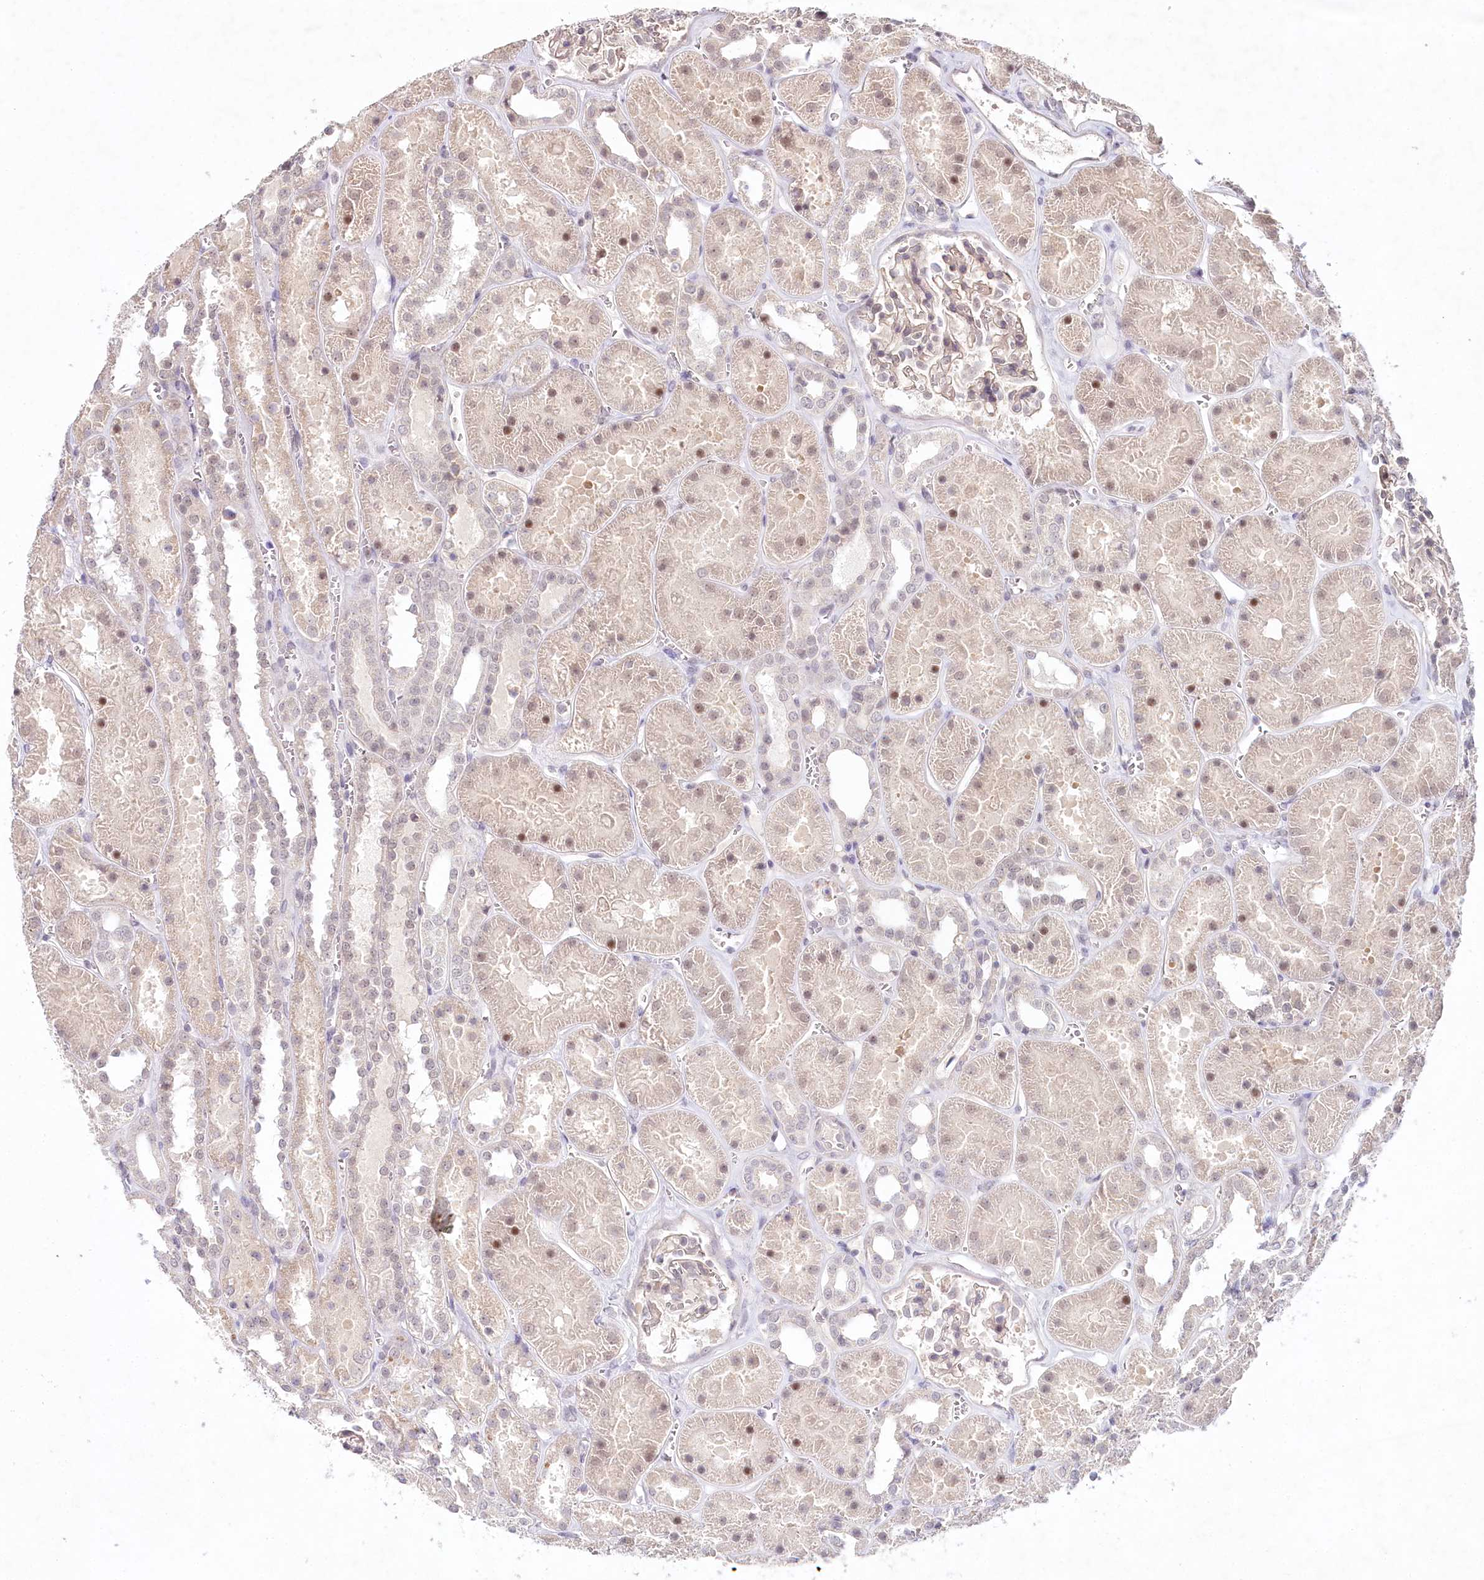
{"staining": {"intensity": "weak", "quantity": "<25%", "location": "nuclear"}, "tissue": "kidney", "cell_type": "Cells in glomeruli", "image_type": "normal", "snomed": [{"axis": "morphology", "description": "Normal tissue, NOS"}, {"axis": "topography", "description": "Kidney"}], "caption": "IHC image of unremarkable human kidney stained for a protein (brown), which exhibits no staining in cells in glomeruli.", "gene": "AMTN", "patient": {"sex": "female", "age": 41}}